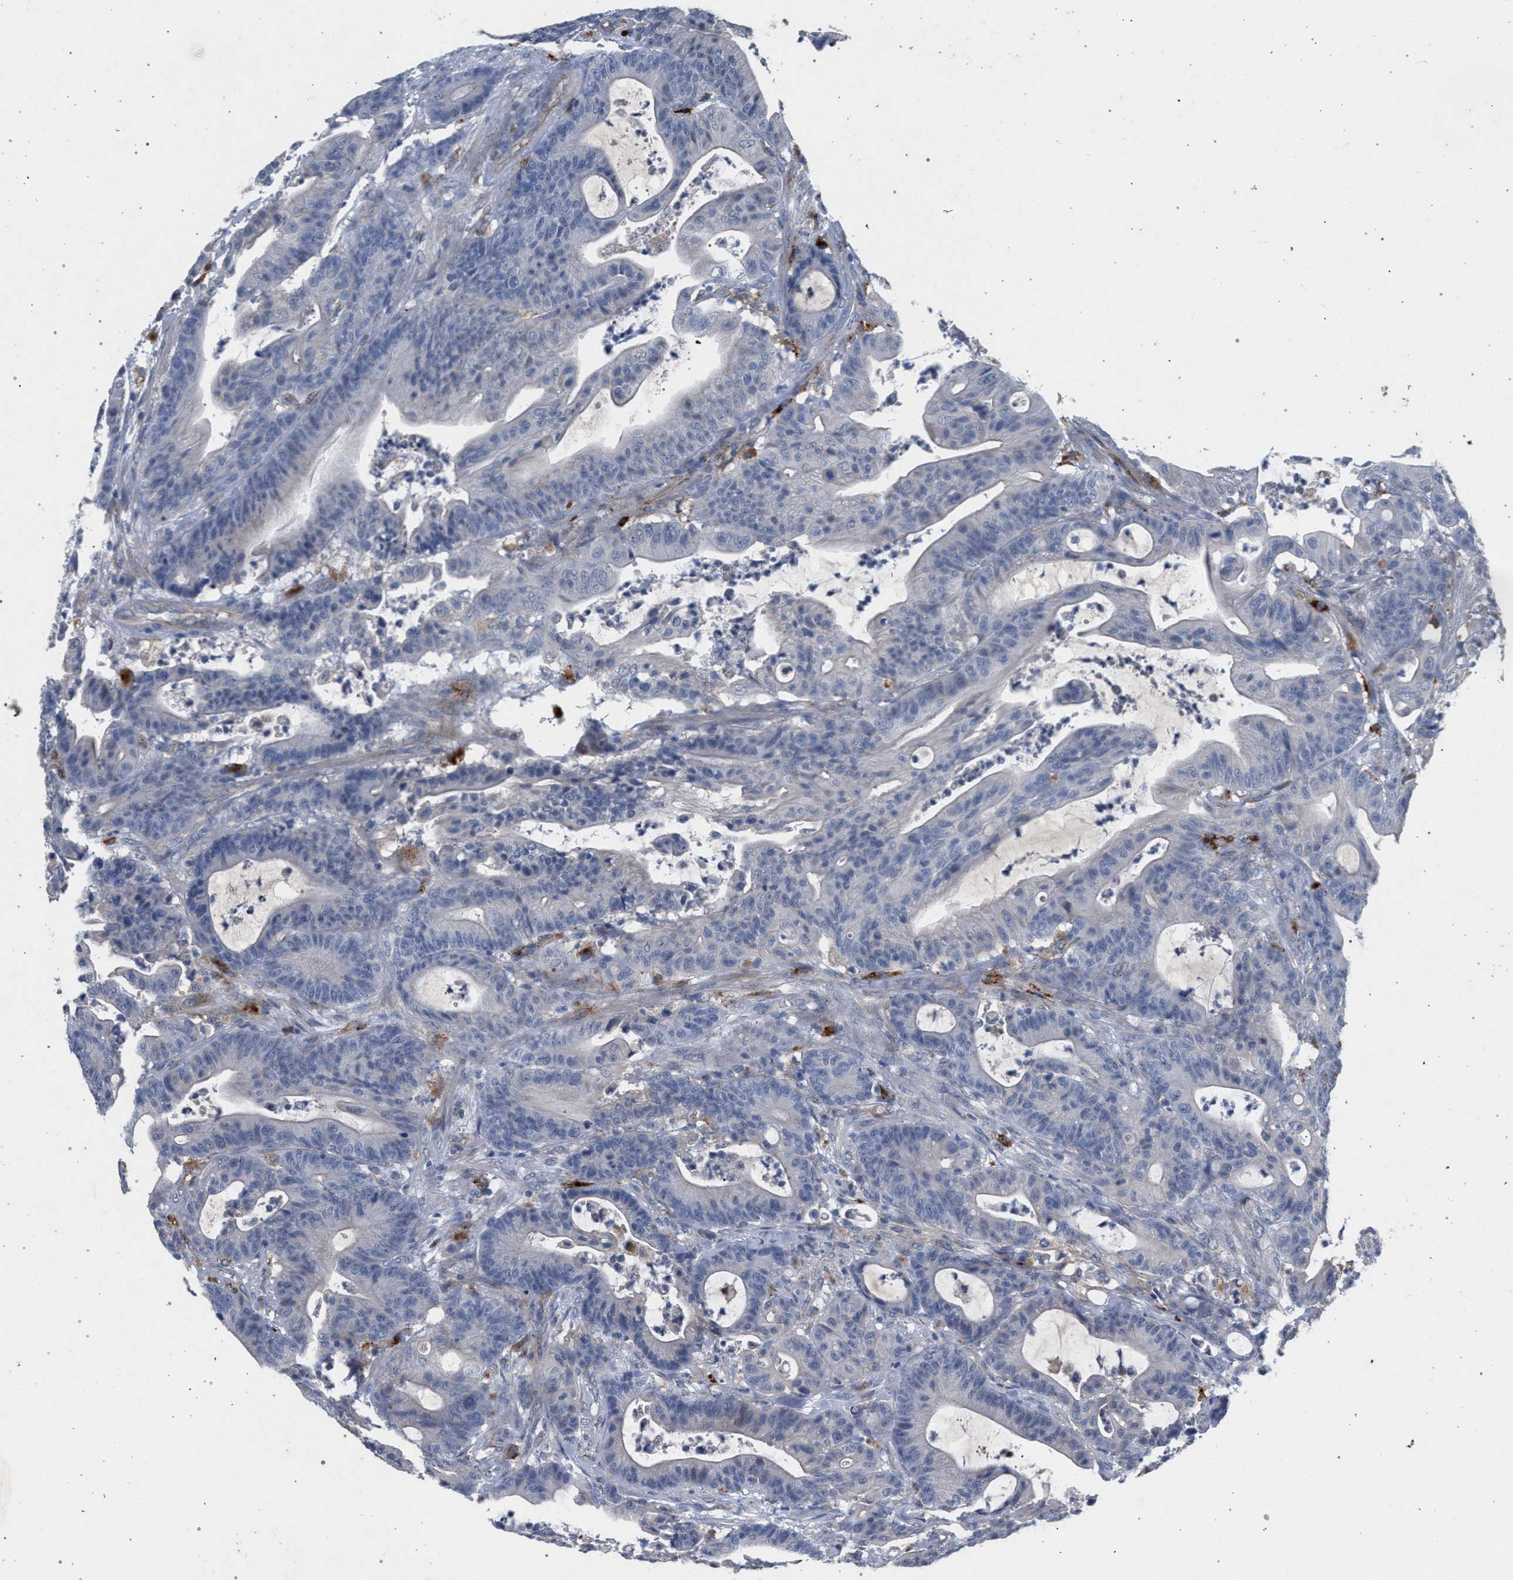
{"staining": {"intensity": "negative", "quantity": "none", "location": "none"}, "tissue": "colorectal cancer", "cell_type": "Tumor cells", "image_type": "cancer", "snomed": [{"axis": "morphology", "description": "Adenocarcinoma, NOS"}, {"axis": "topography", "description": "Colon"}], "caption": "DAB immunohistochemical staining of colorectal cancer displays no significant positivity in tumor cells.", "gene": "MAMDC2", "patient": {"sex": "female", "age": 84}}